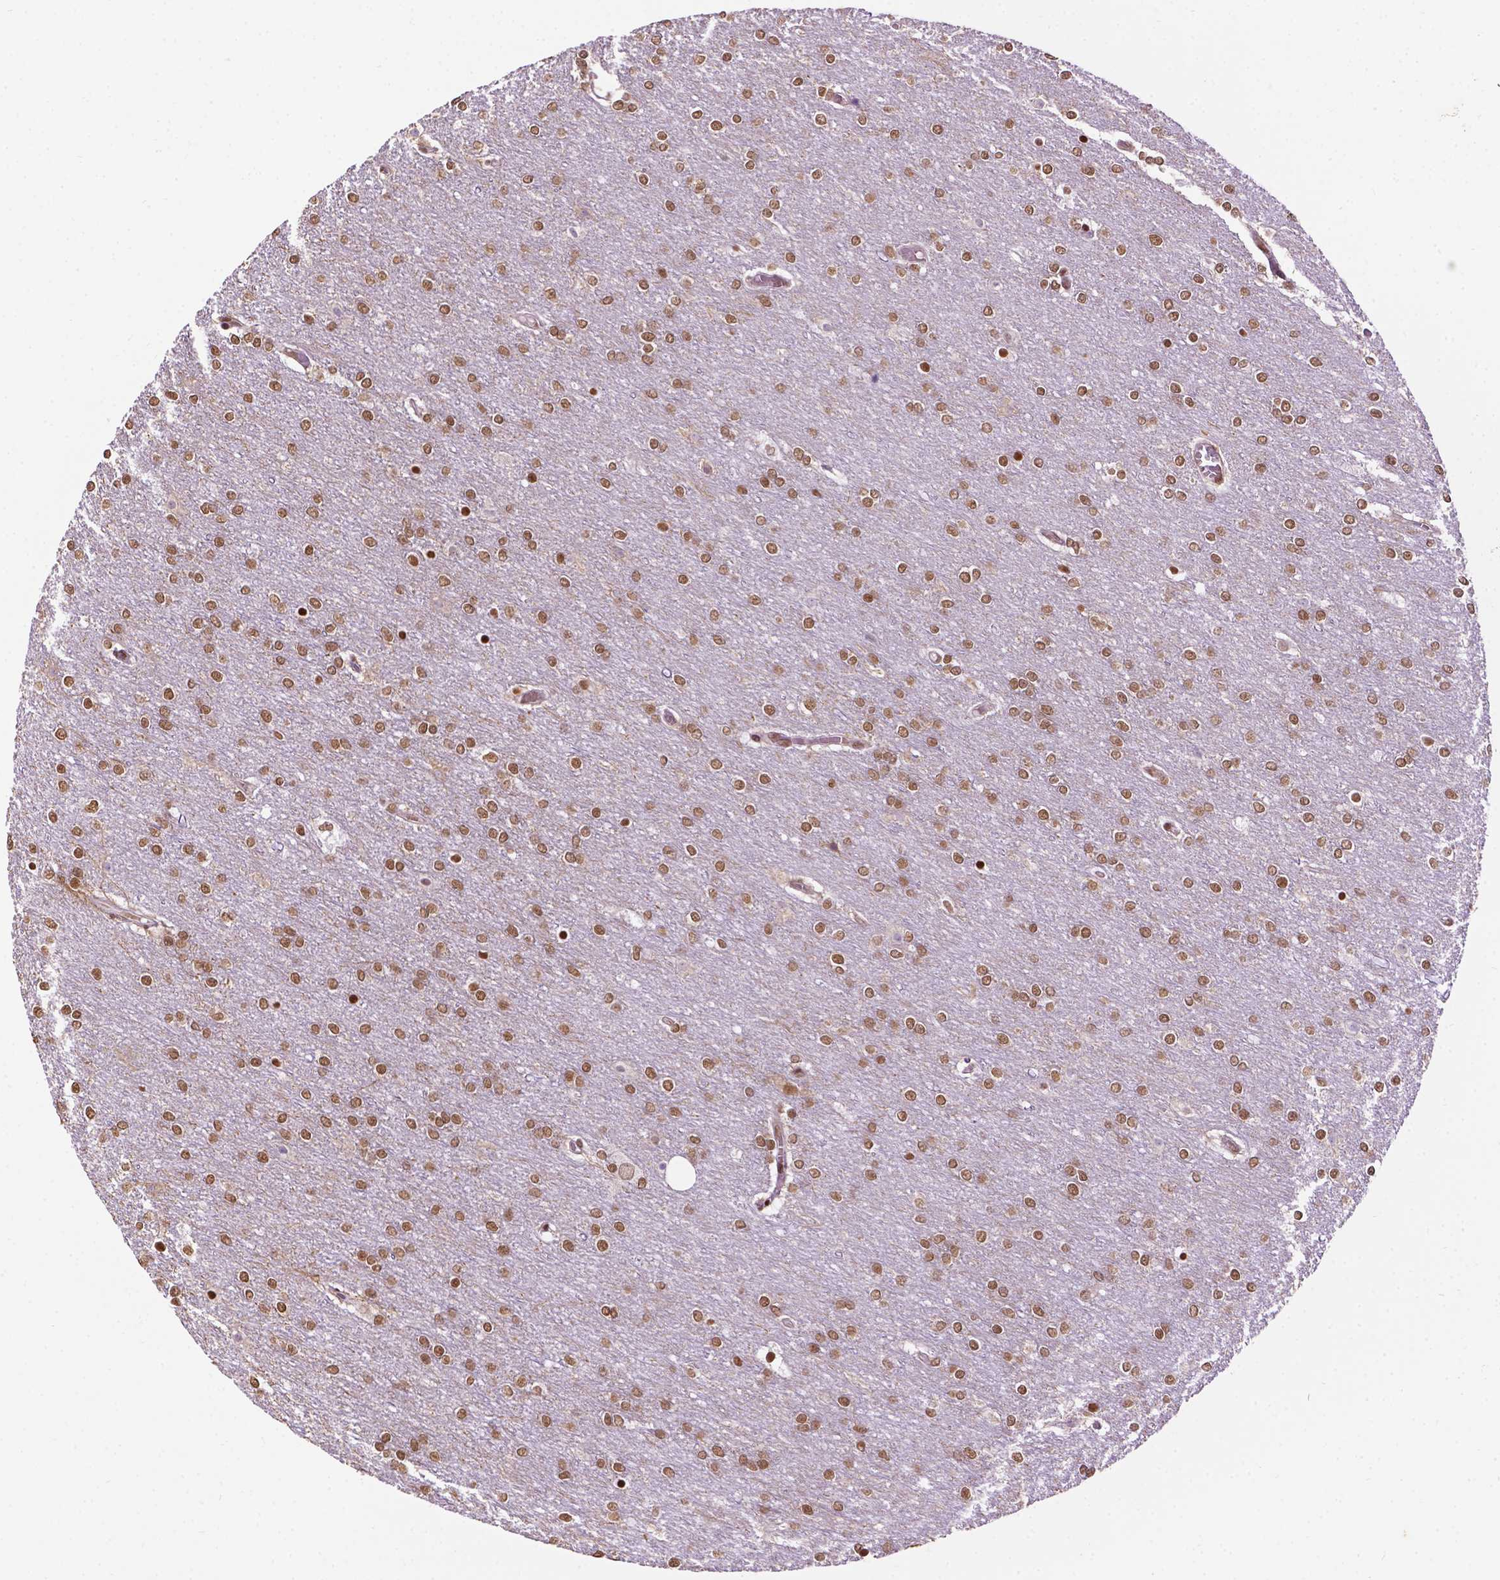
{"staining": {"intensity": "moderate", "quantity": ">75%", "location": "nuclear"}, "tissue": "glioma", "cell_type": "Tumor cells", "image_type": "cancer", "snomed": [{"axis": "morphology", "description": "Glioma, malignant, High grade"}, {"axis": "topography", "description": "Brain"}], "caption": "High-grade glioma (malignant) tissue exhibits moderate nuclear staining in about >75% of tumor cells, visualized by immunohistochemistry.", "gene": "COL23A1", "patient": {"sex": "female", "age": 61}}